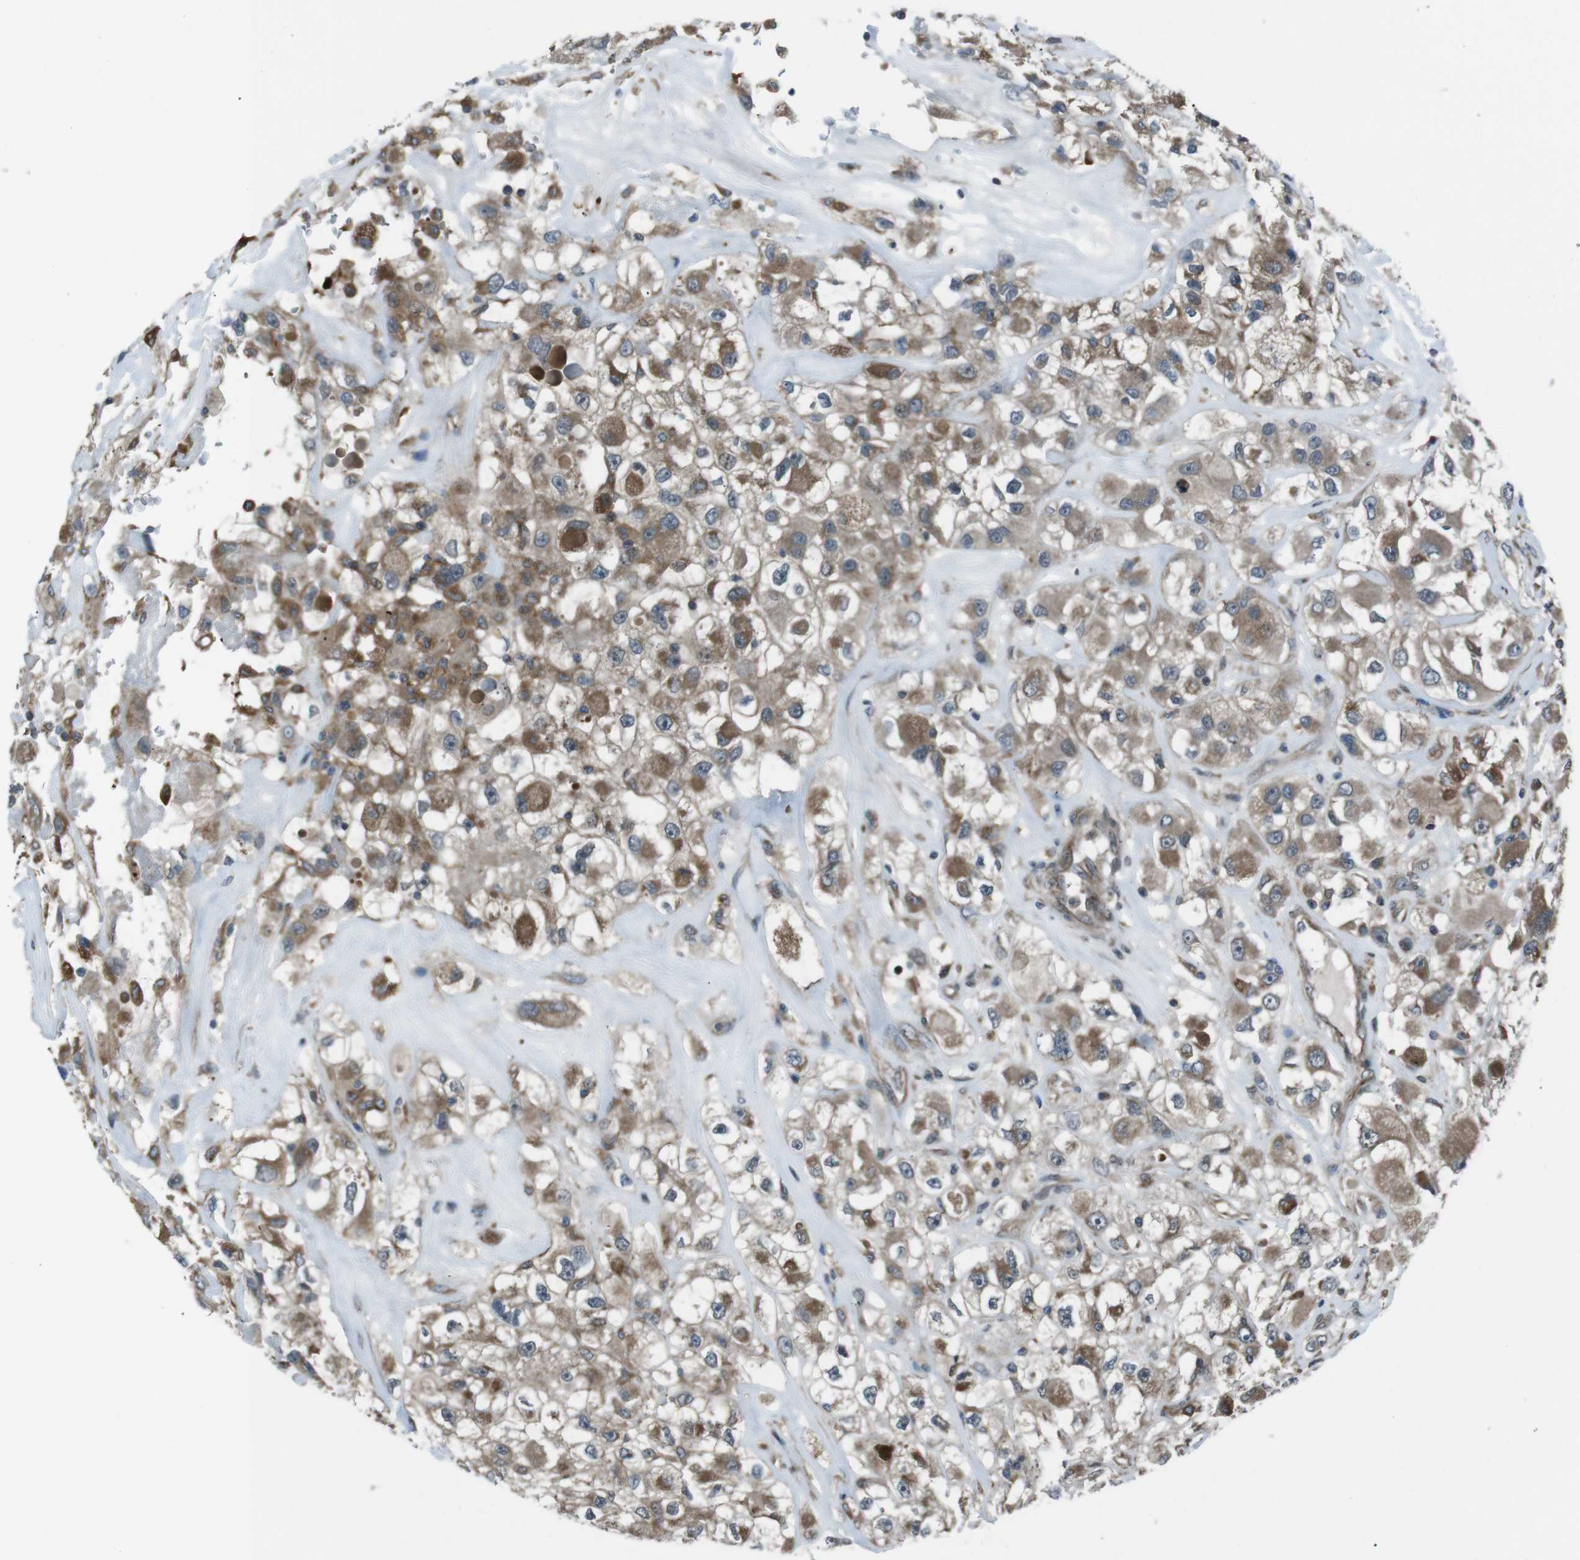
{"staining": {"intensity": "moderate", "quantity": ">75%", "location": "cytoplasmic/membranous"}, "tissue": "renal cancer", "cell_type": "Tumor cells", "image_type": "cancer", "snomed": [{"axis": "morphology", "description": "Adenocarcinoma, NOS"}, {"axis": "topography", "description": "Kidney"}], "caption": "A medium amount of moderate cytoplasmic/membranous expression is identified in about >75% of tumor cells in renal cancer (adenocarcinoma) tissue.", "gene": "SLC27A4", "patient": {"sex": "female", "age": 52}}